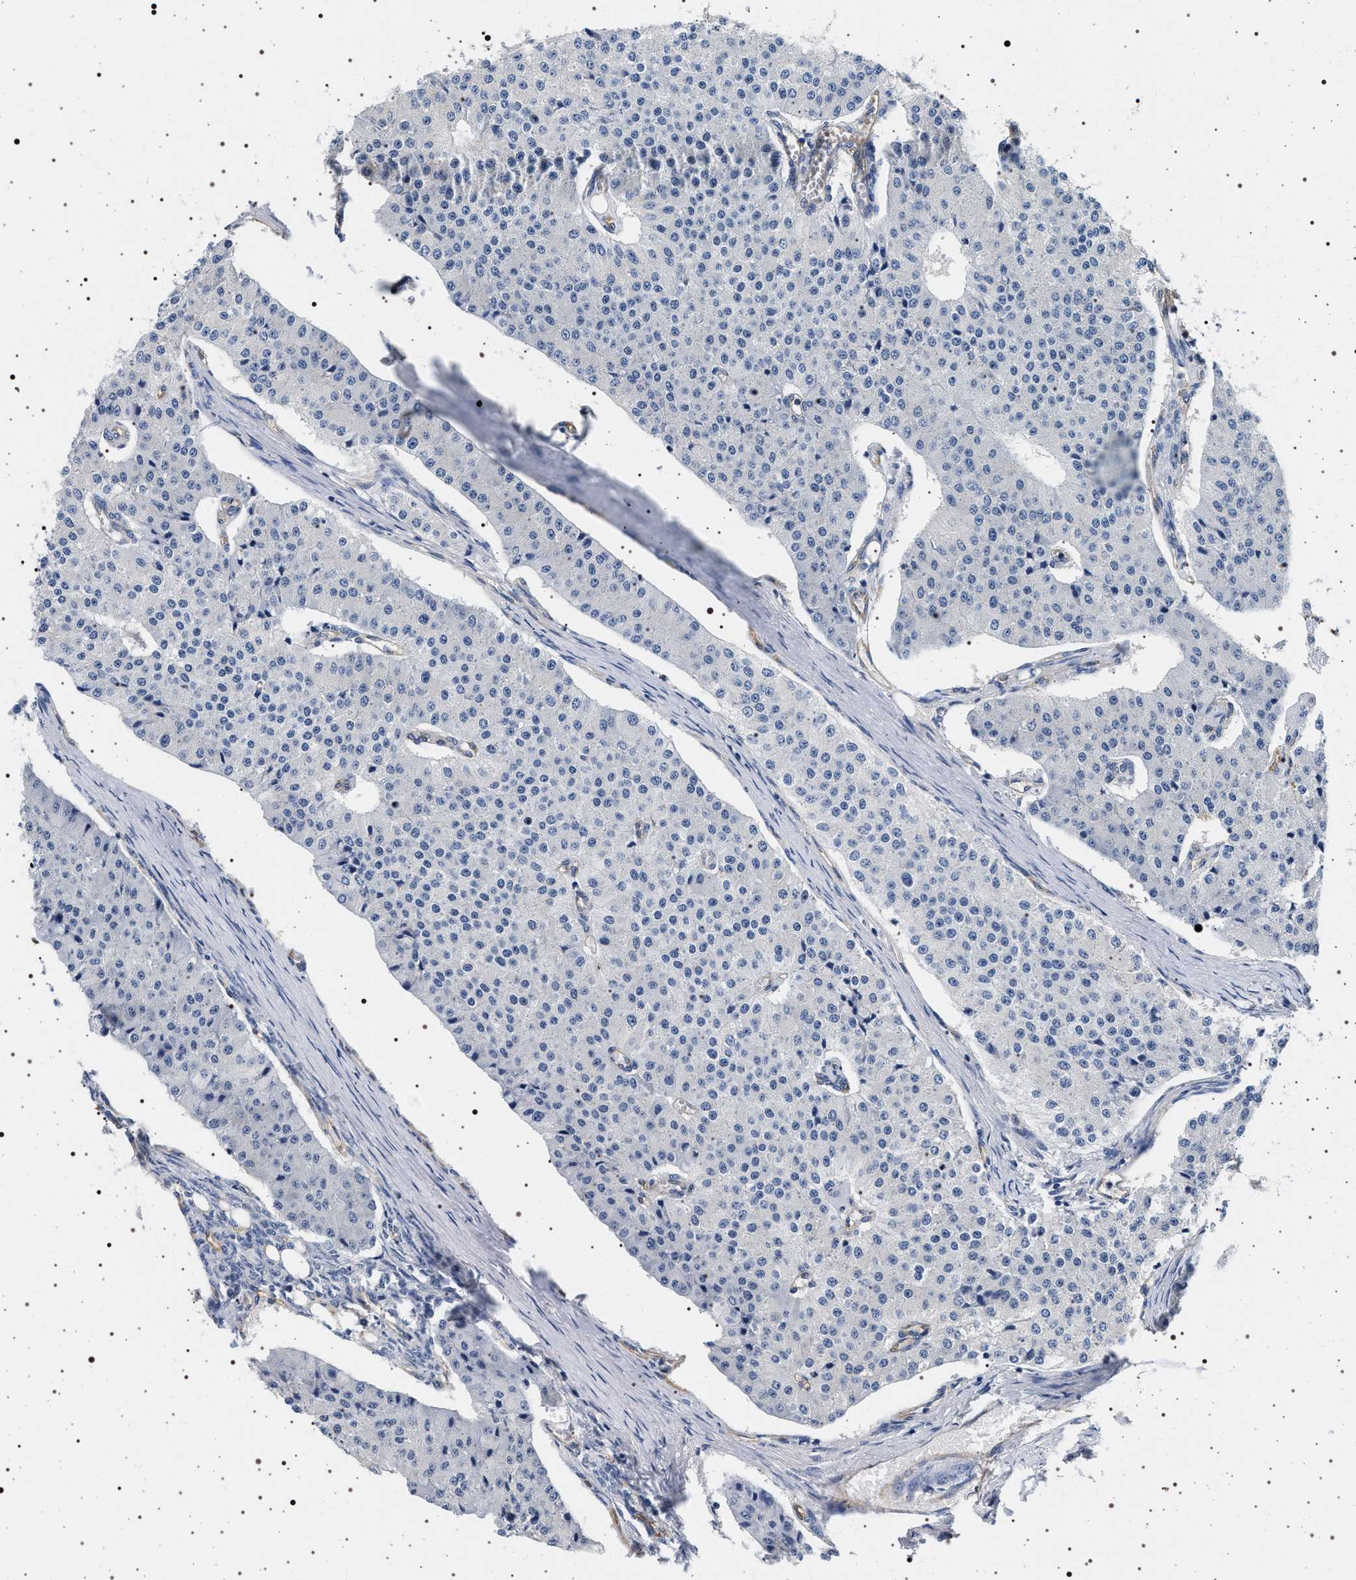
{"staining": {"intensity": "negative", "quantity": "none", "location": "none"}, "tissue": "carcinoid", "cell_type": "Tumor cells", "image_type": "cancer", "snomed": [{"axis": "morphology", "description": "Carcinoid, malignant, NOS"}, {"axis": "topography", "description": "Colon"}], "caption": "Tumor cells are negative for brown protein staining in carcinoid.", "gene": "HSD17B1", "patient": {"sex": "female", "age": 52}}